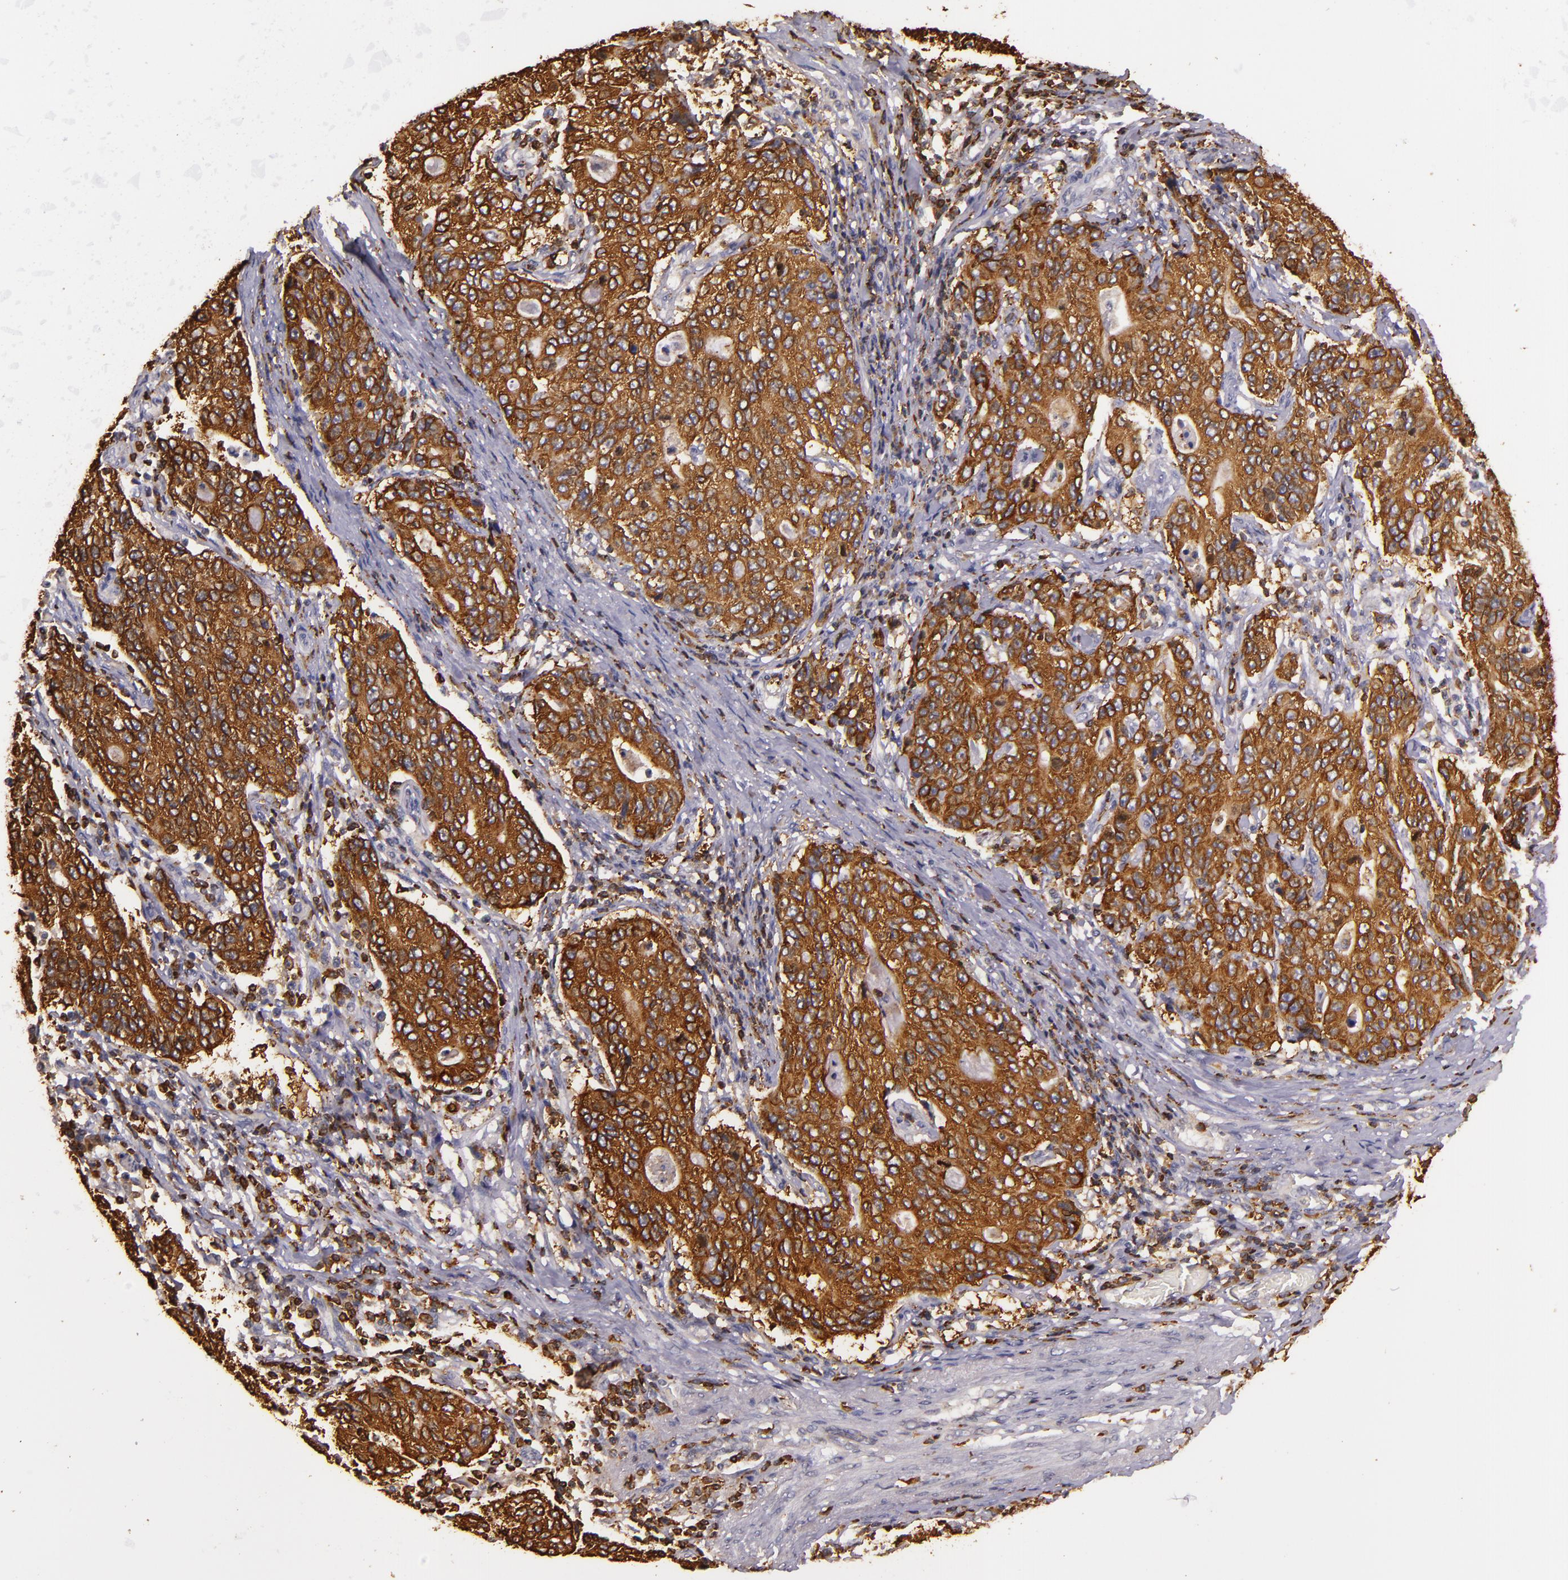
{"staining": {"intensity": "strong", "quantity": ">75%", "location": "cytoplasmic/membranous"}, "tissue": "stomach cancer", "cell_type": "Tumor cells", "image_type": "cancer", "snomed": [{"axis": "morphology", "description": "Adenocarcinoma, NOS"}, {"axis": "topography", "description": "Esophagus"}, {"axis": "topography", "description": "Stomach"}], "caption": "The immunohistochemical stain highlights strong cytoplasmic/membranous expression in tumor cells of stomach cancer (adenocarcinoma) tissue. The staining was performed using DAB, with brown indicating positive protein expression. Nuclei are stained blue with hematoxylin.", "gene": "SLC9A3R1", "patient": {"sex": "male", "age": 74}}